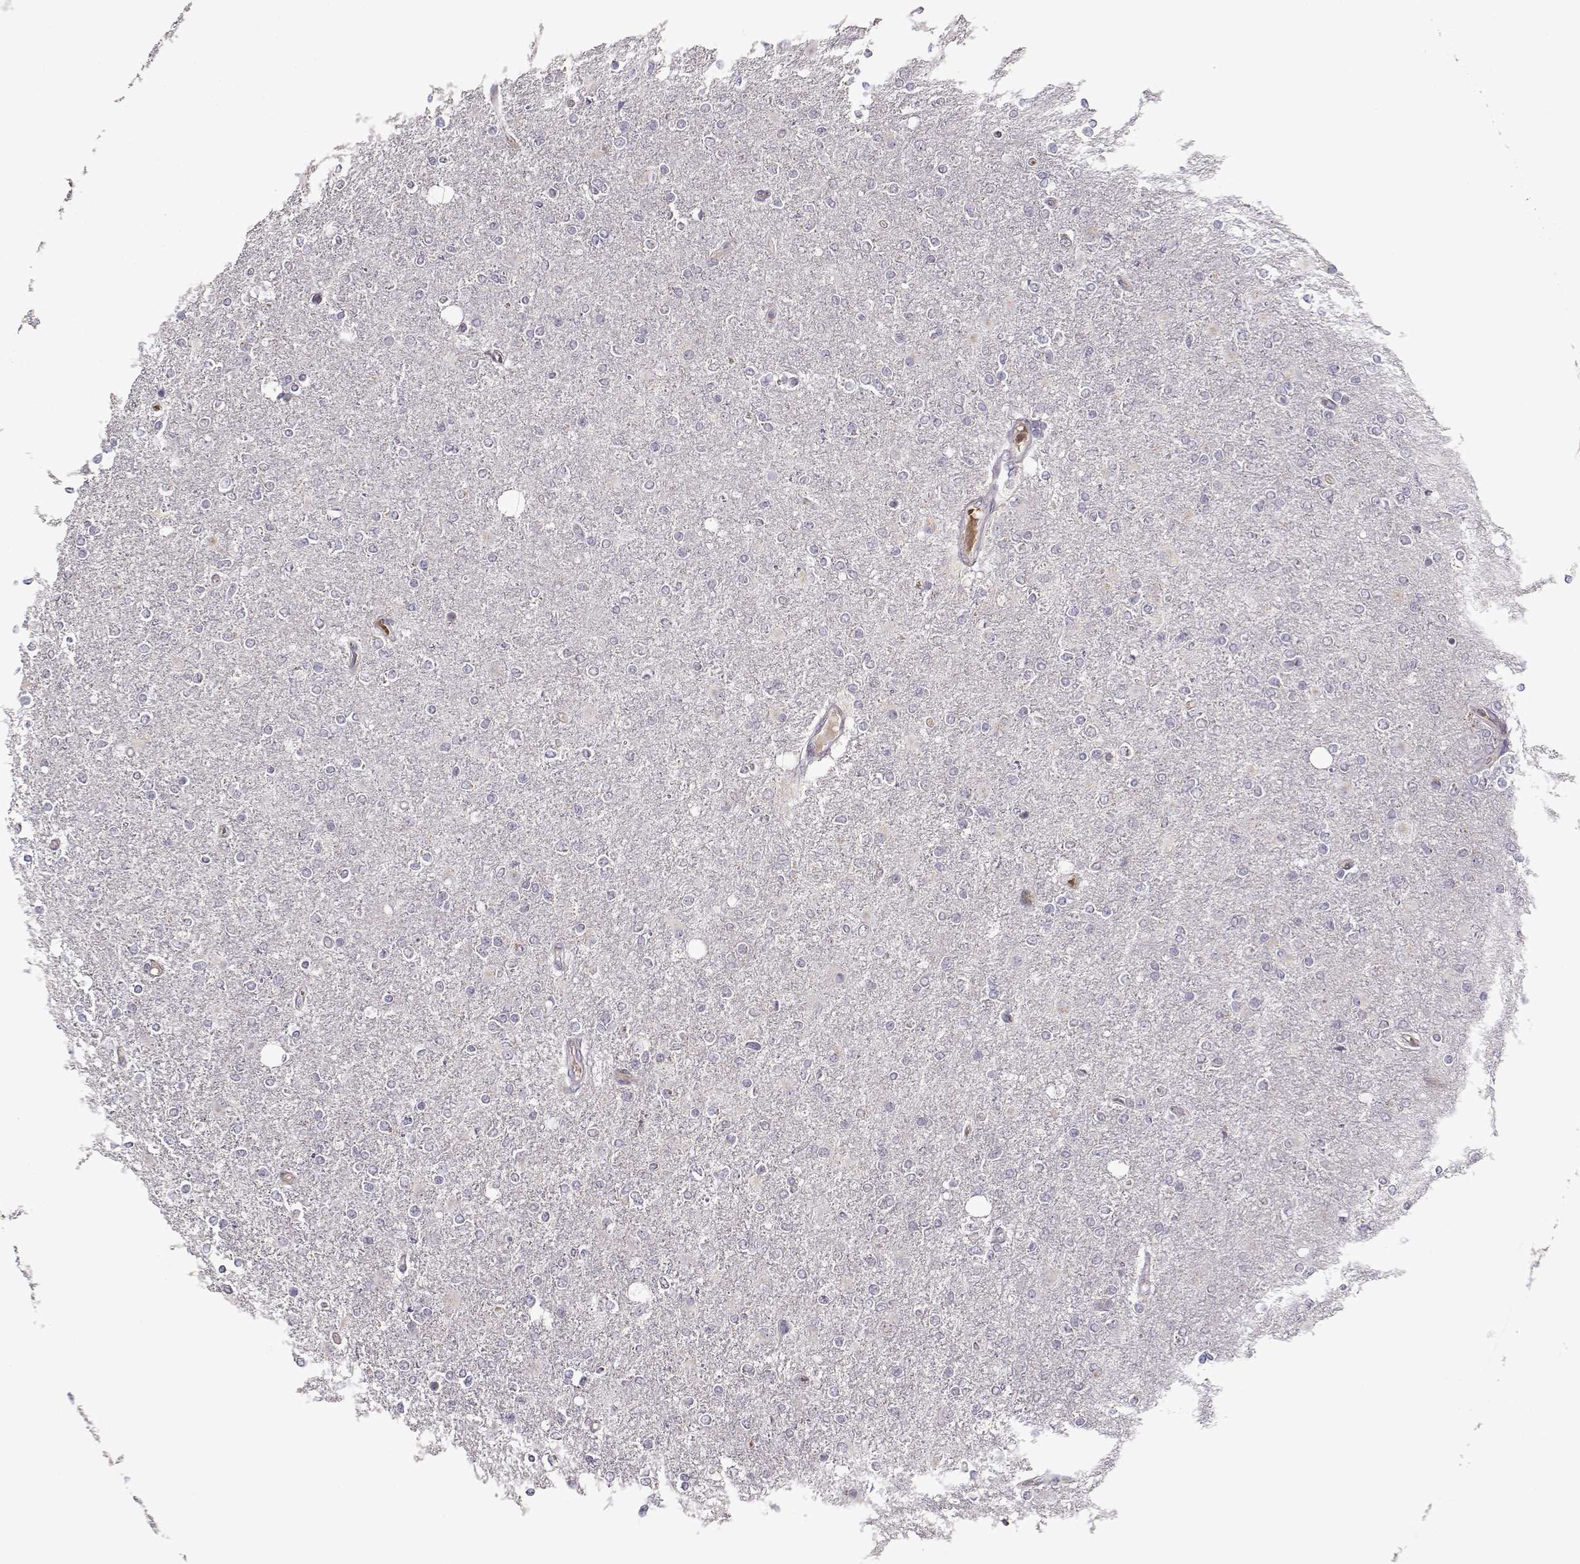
{"staining": {"intensity": "negative", "quantity": "none", "location": "none"}, "tissue": "glioma", "cell_type": "Tumor cells", "image_type": "cancer", "snomed": [{"axis": "morphology", "description": "Glioma, malignant, High grade"}, {"axis": "topography", "description": "Cerebral cortex"}], "caption": "This is an IHC histopathology image of malignant glioma (high-grade). There is no positivity in tumor cells.", "gene": "SLC4A5", "patient": {"sex": "male", "age": 70}}